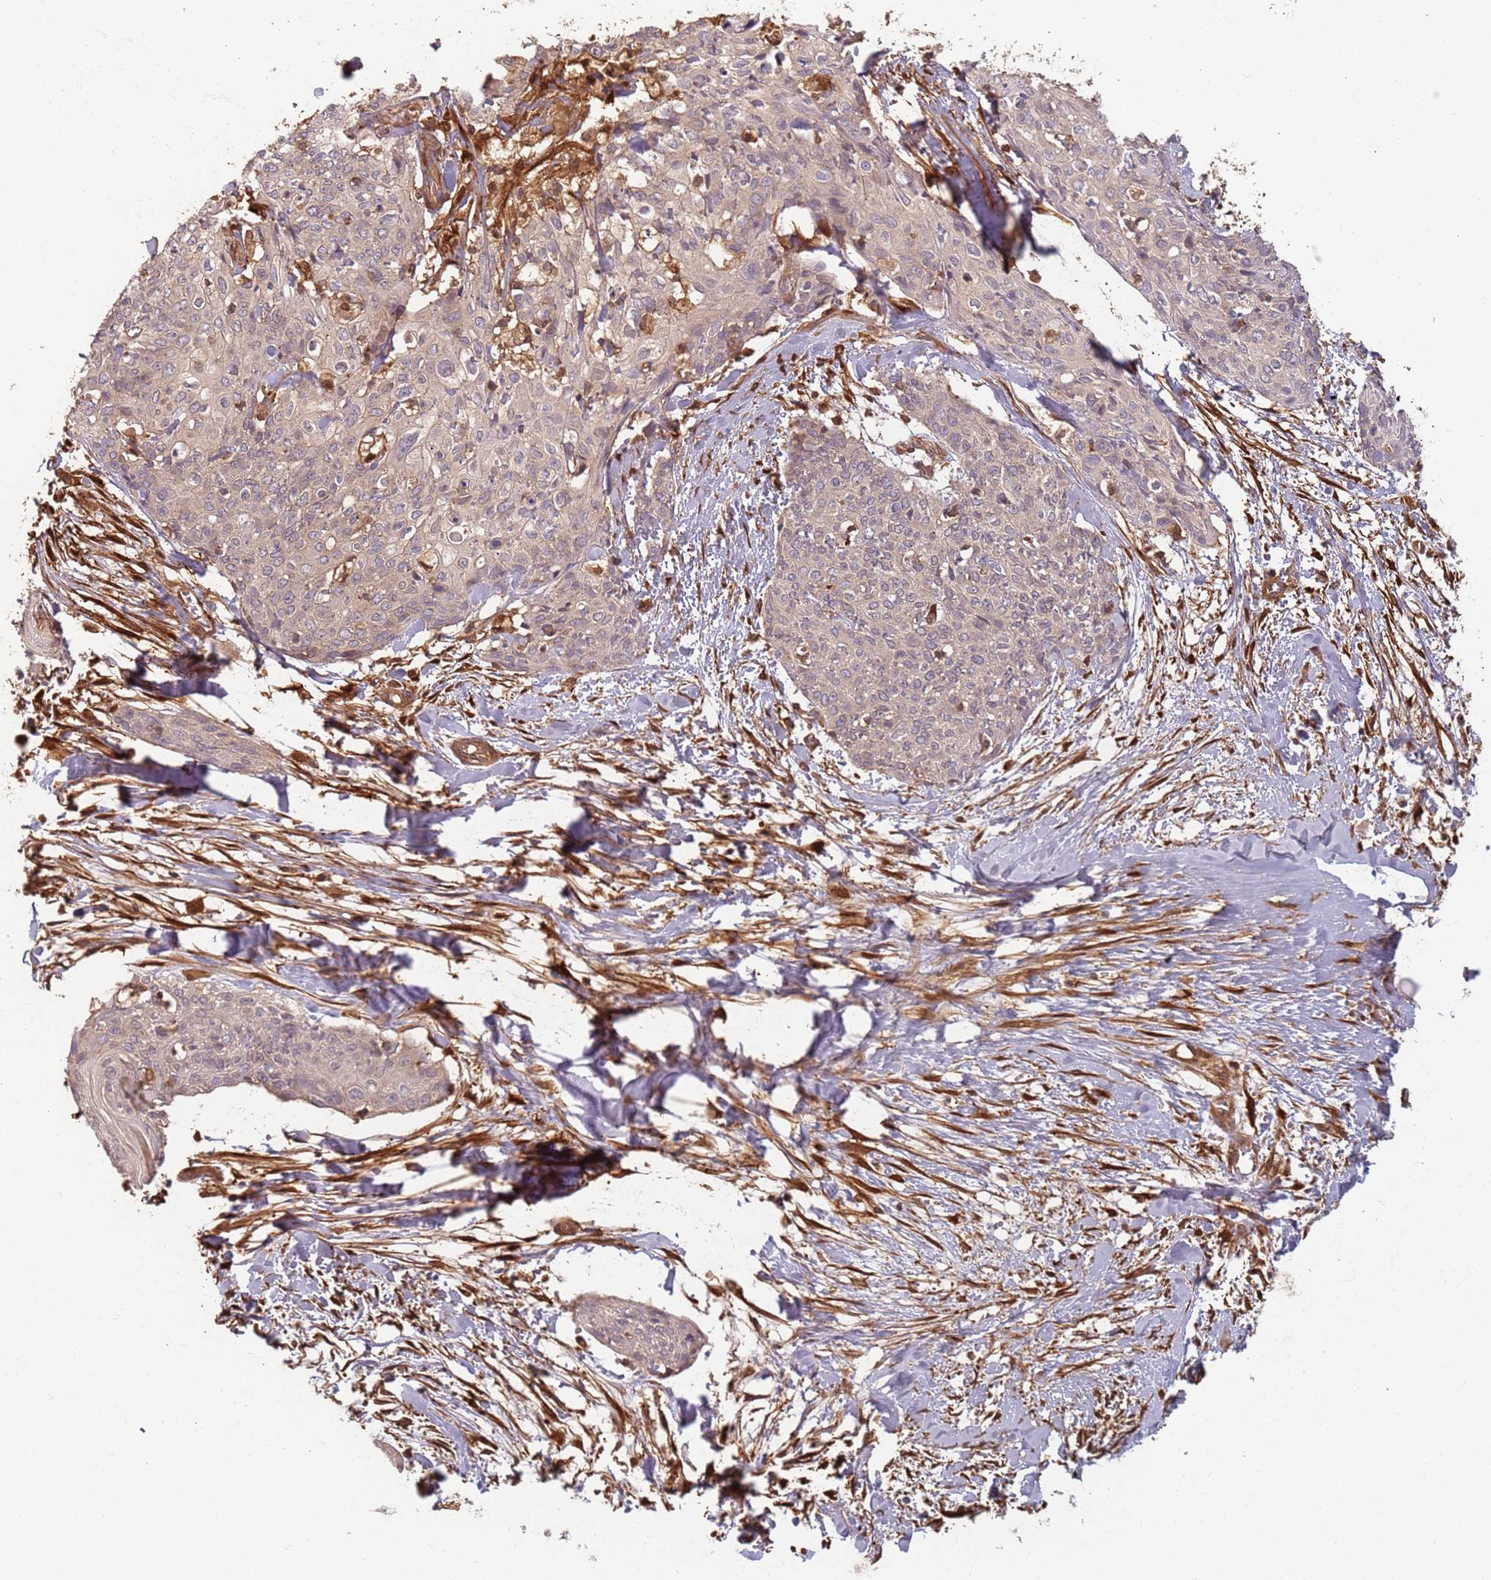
{"staining": {"intensity": "negative", "quantity": "none", "location": "none"}, "tissue": "skin cancer", "cell_type": "Tumor cells", "image_type": "cancer", "snomed": [{"axis": "morphology", "description": "Squamous cell carcinoma, NOS"}, {"axis": "topography", "description": "Skin"}, {"axis": "topography", "description": "Vulva"}], "caption": "A photomicrograph of human skin cancer is negative for staining in tumor cells.", "gene": "SDCCAG8", "patient": {"sex": "female", "age": 85}}